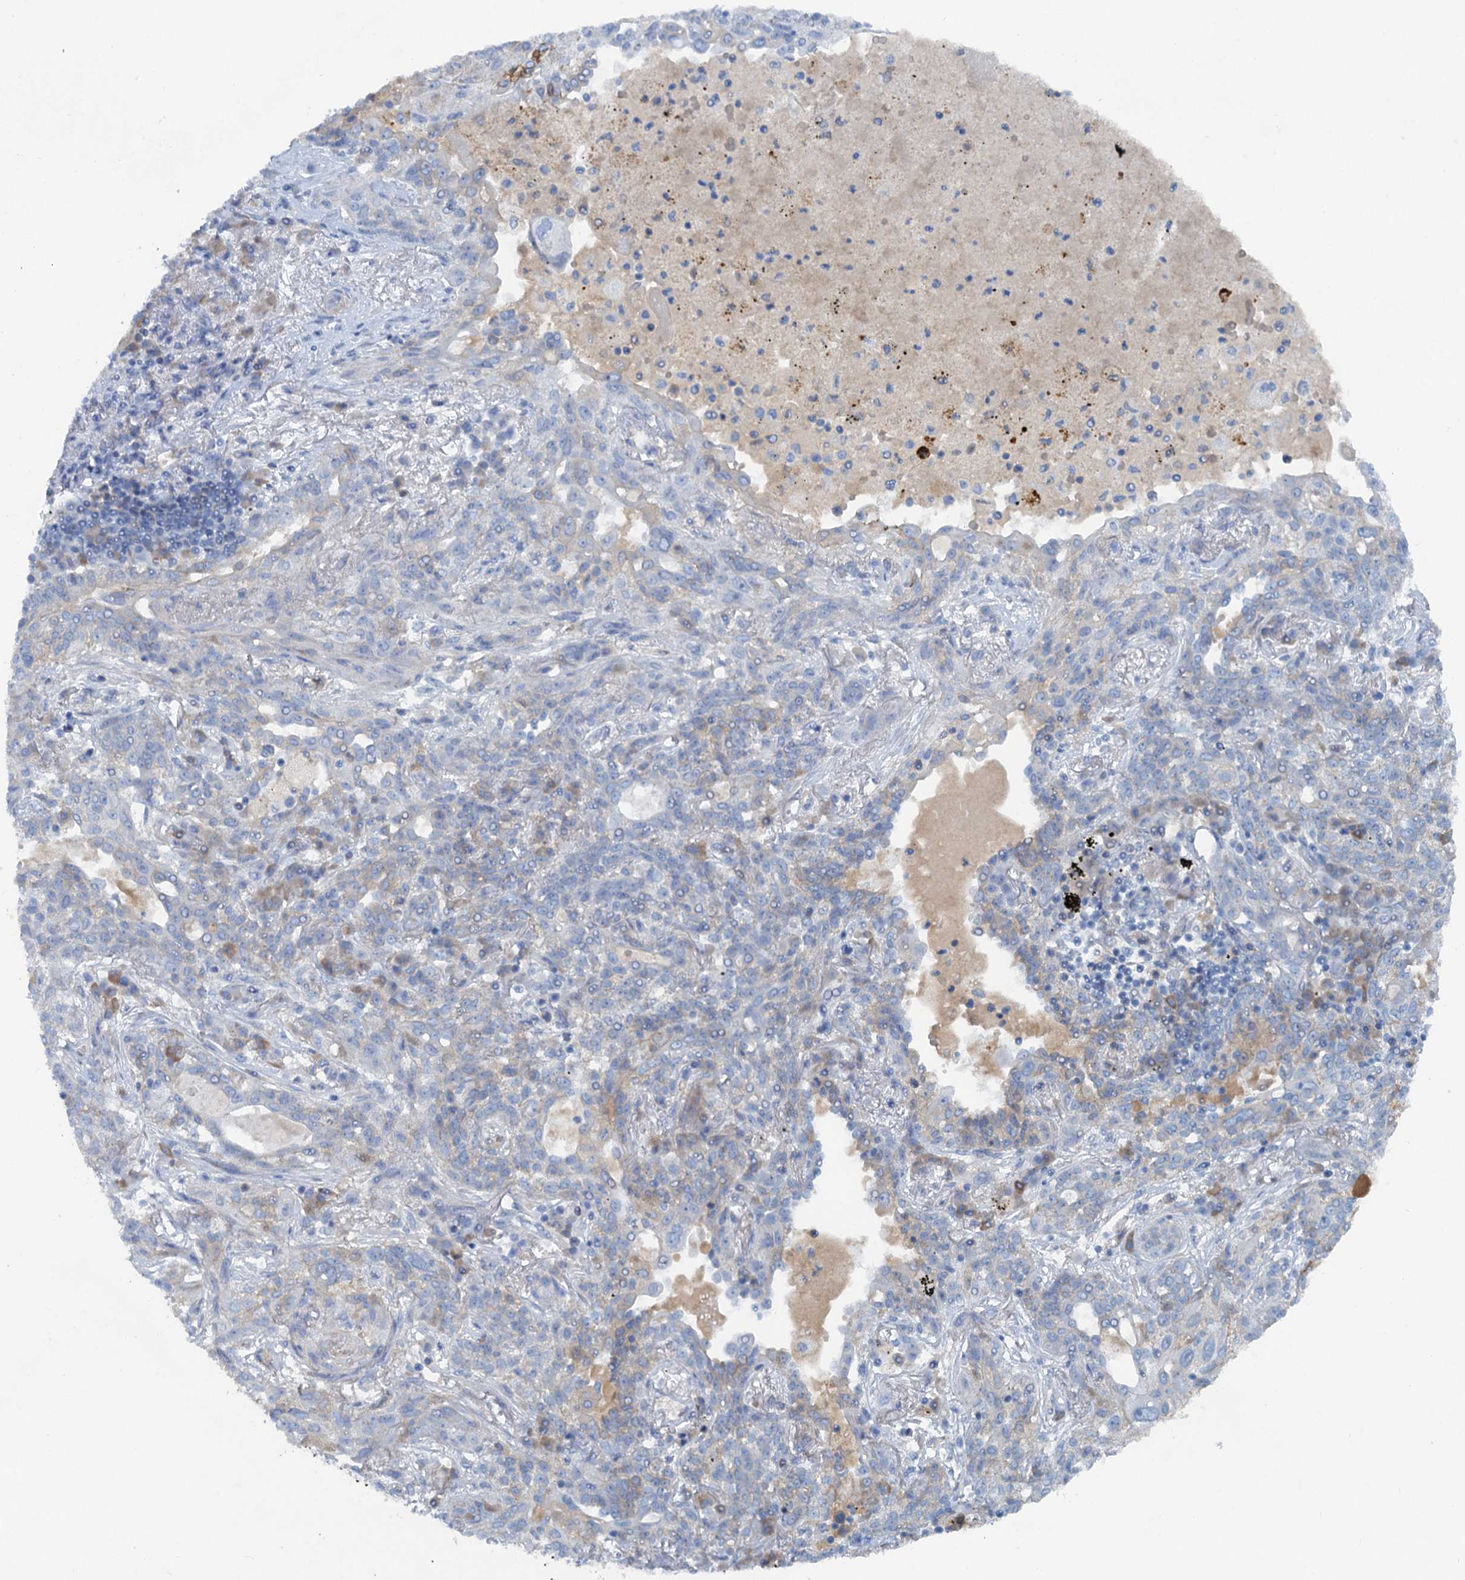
{"staining": {"intensity": "strong", "quantity": "<25%", "location": "cytoplasmic/membranous"}, "tissue": "lung cancer", "cell_type": "Tumor cells", "image_type": "cancer", "snomed": [{"axis": "morphology", "description": "Squamous cell carcinoma, NOS"}, {"axis": "topography", "description": "Lung"}], "caption": "Human lung cancer stained with a protein marker shows strong staining in tumor cells.", "gene": "MYADML2", "patient": {"sex": "female", "age": 70}}